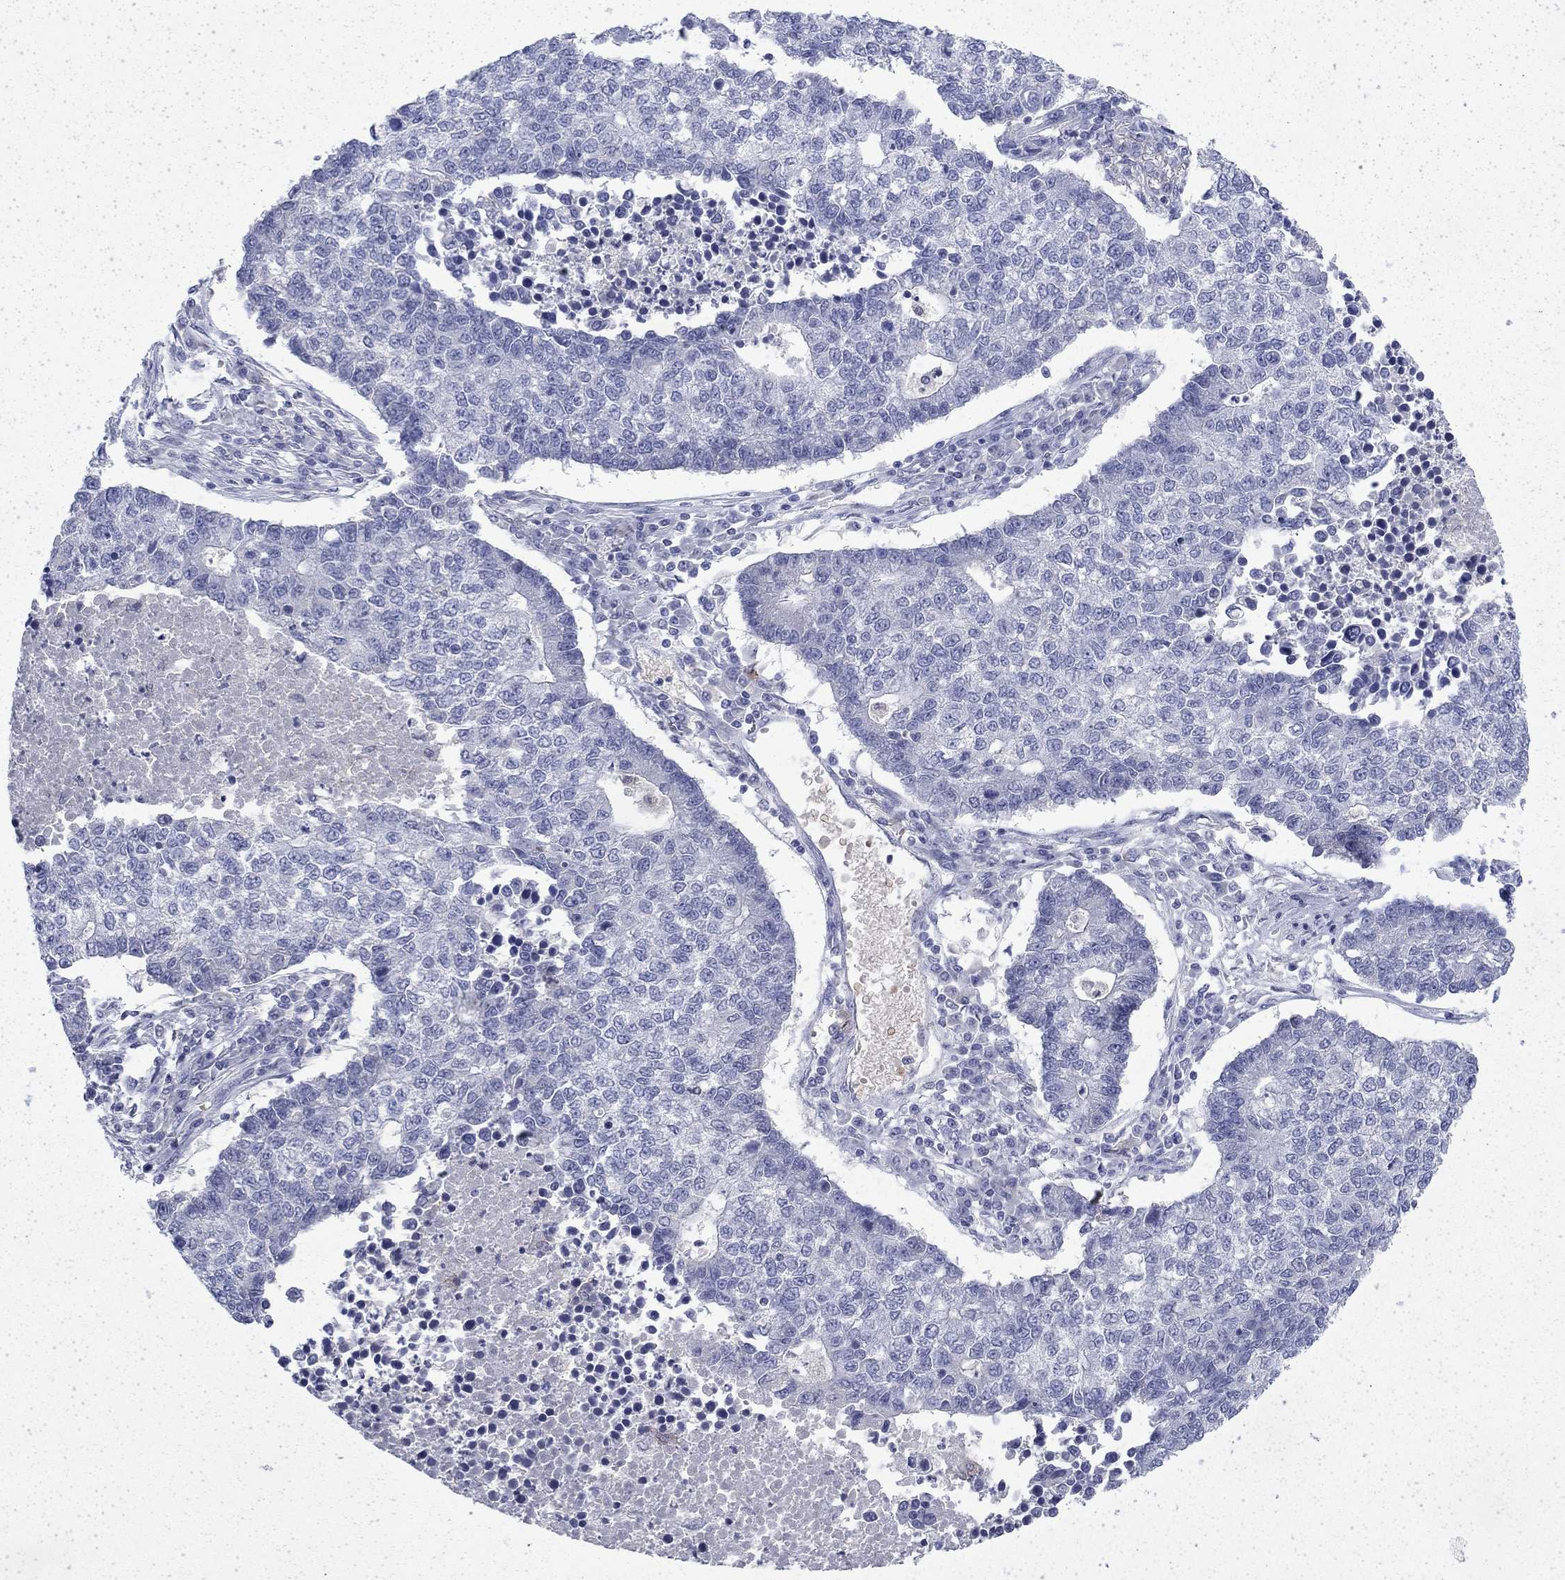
{"staining": {"intensity": "negative", "quantity": "none", "location": "none"}, "tissue": "lung cancer", "cell_type": "Tumor cells", "image_type": "cancer", "snomed": [{"axis": "morphology", "description": "Adenocarcinoma, NOS"}, {"axis": "topography", "description": "Lung"}], "caption": "Immunohistochemical staining of human lung cancer reveals no significant expression in tumor cells.", "gene": "ENPP6", "patient": {"sex": "male", "age": 57}}